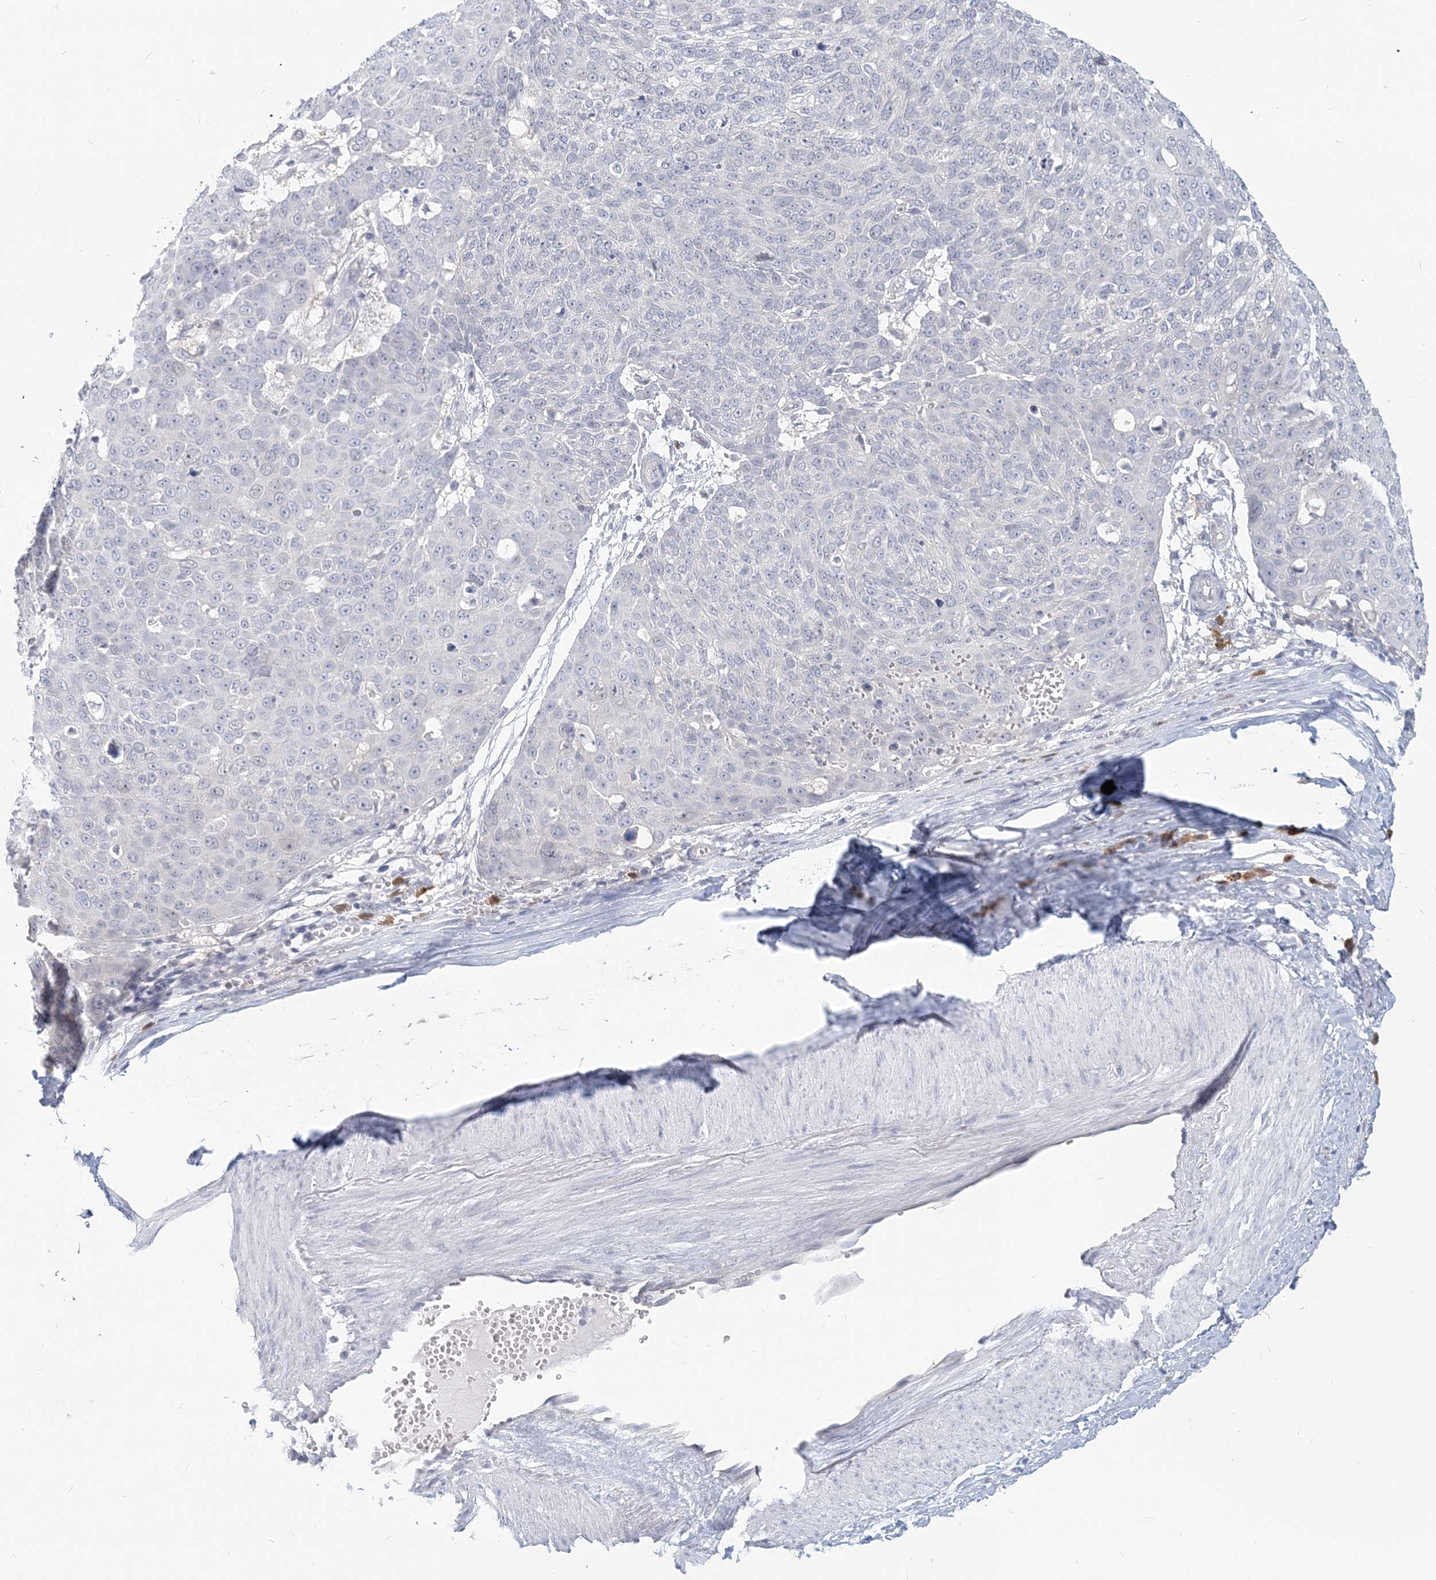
{"staining": {"intensity": "negative", "quantity": "none", "location": "none"}, "tissue": "skin cancer", "cell_type": "Tumor cells", "image_type": "cancer", "snomed": [{"axis": "morphology", "description": "Squamous cell carcinoma, NOS"}, {"axis": "topography", "description": "Skin"}], "caption": "The image displays no significant staining in tumor cells of skin cancer (squamous cell carcinoma).", "gene": "GMPPA", "patient": {"sex": "male", "age": 71}}